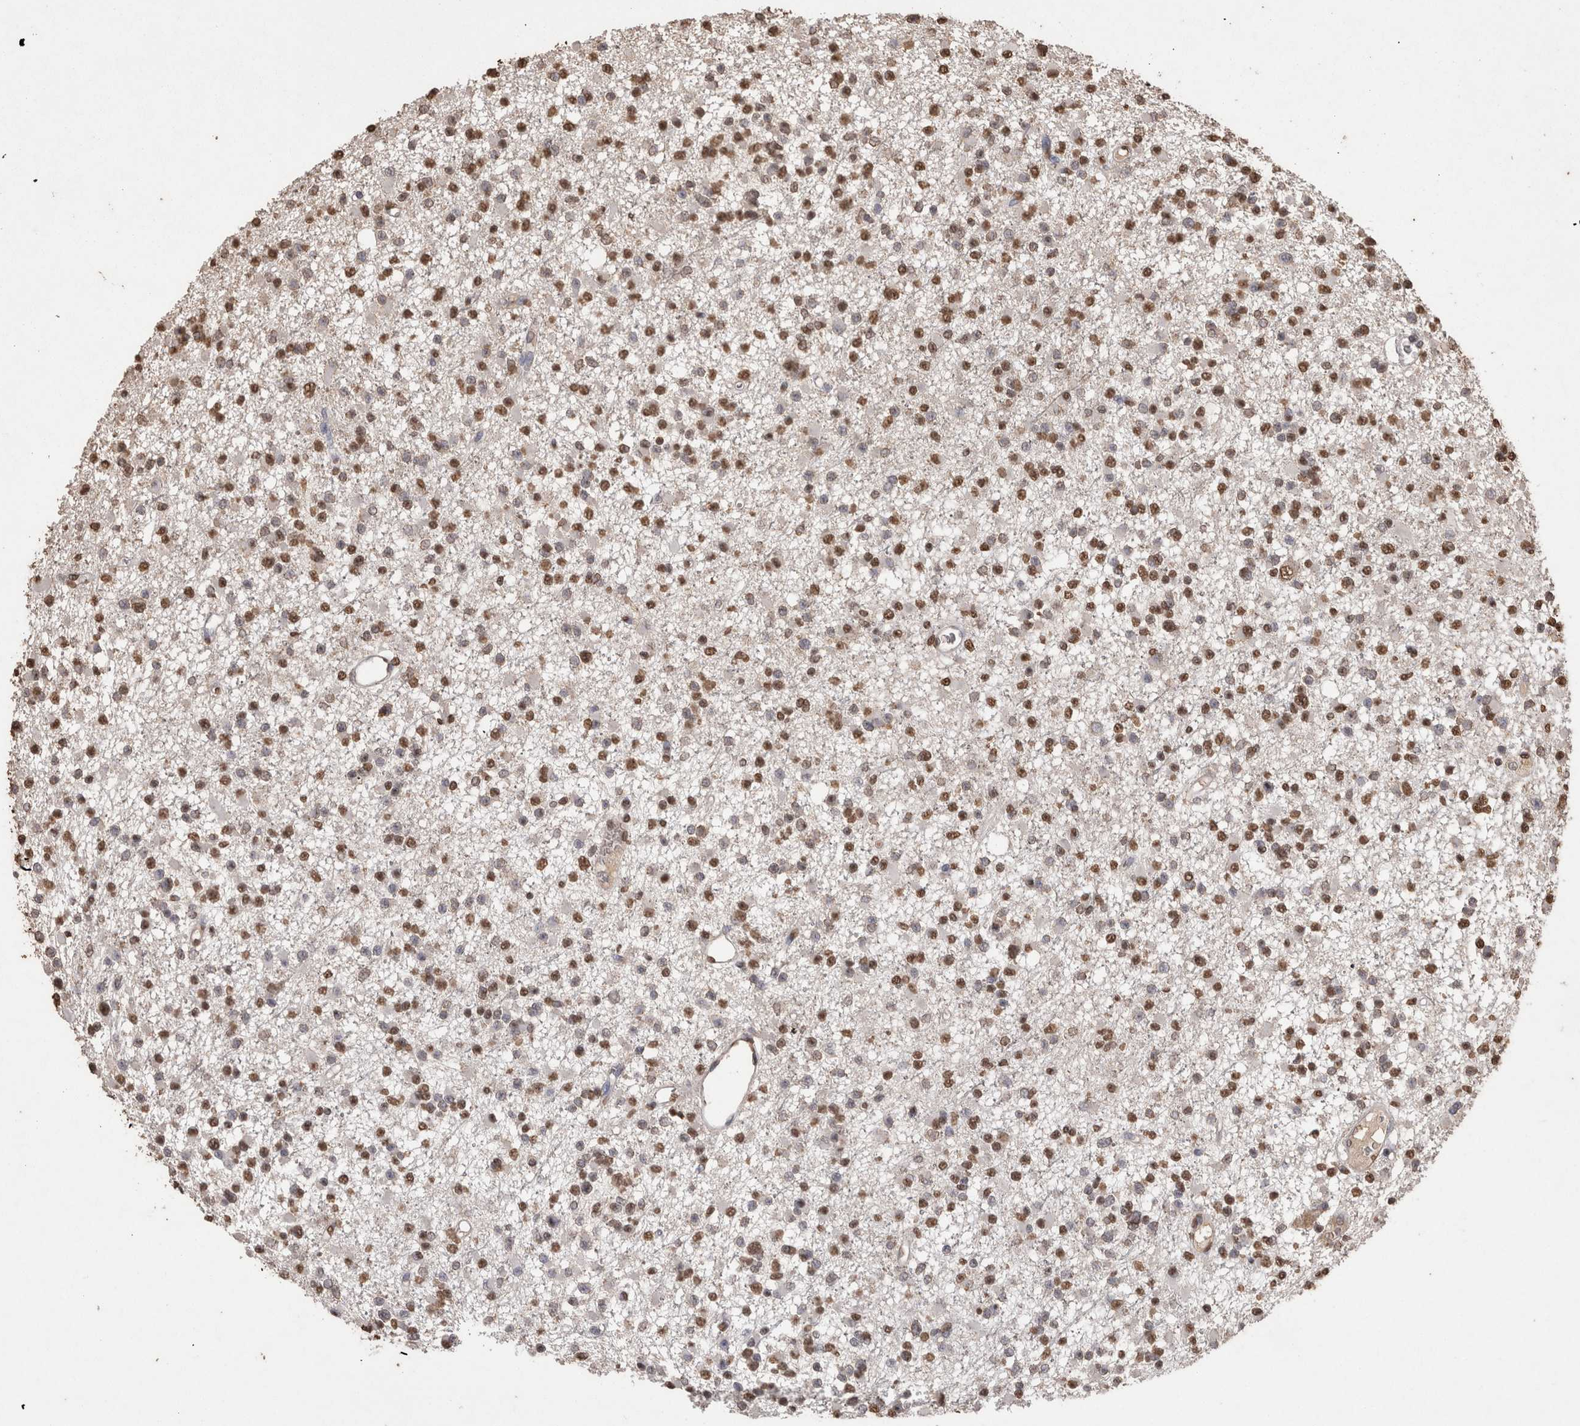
{"staining": {"intensity": "moderate", "quantity": ">75%", "location": "nuclear"}, "tissue": "glioma", "cell_type": "Tumor cells", "image_type": "cancer", "snomed": [{"axis": "morphology", "description": "Glioma, malignant, Low grade"}, {"axis": "topography", "description": "Brain"}], "caption": "Protein expression analysis of human low-grade glioma (malignant) reveals moderate nuclear expression in approximately >75% of tumor cells.", "gene": "POU5F1", "patient": {"sex": "female", "age": 22}}